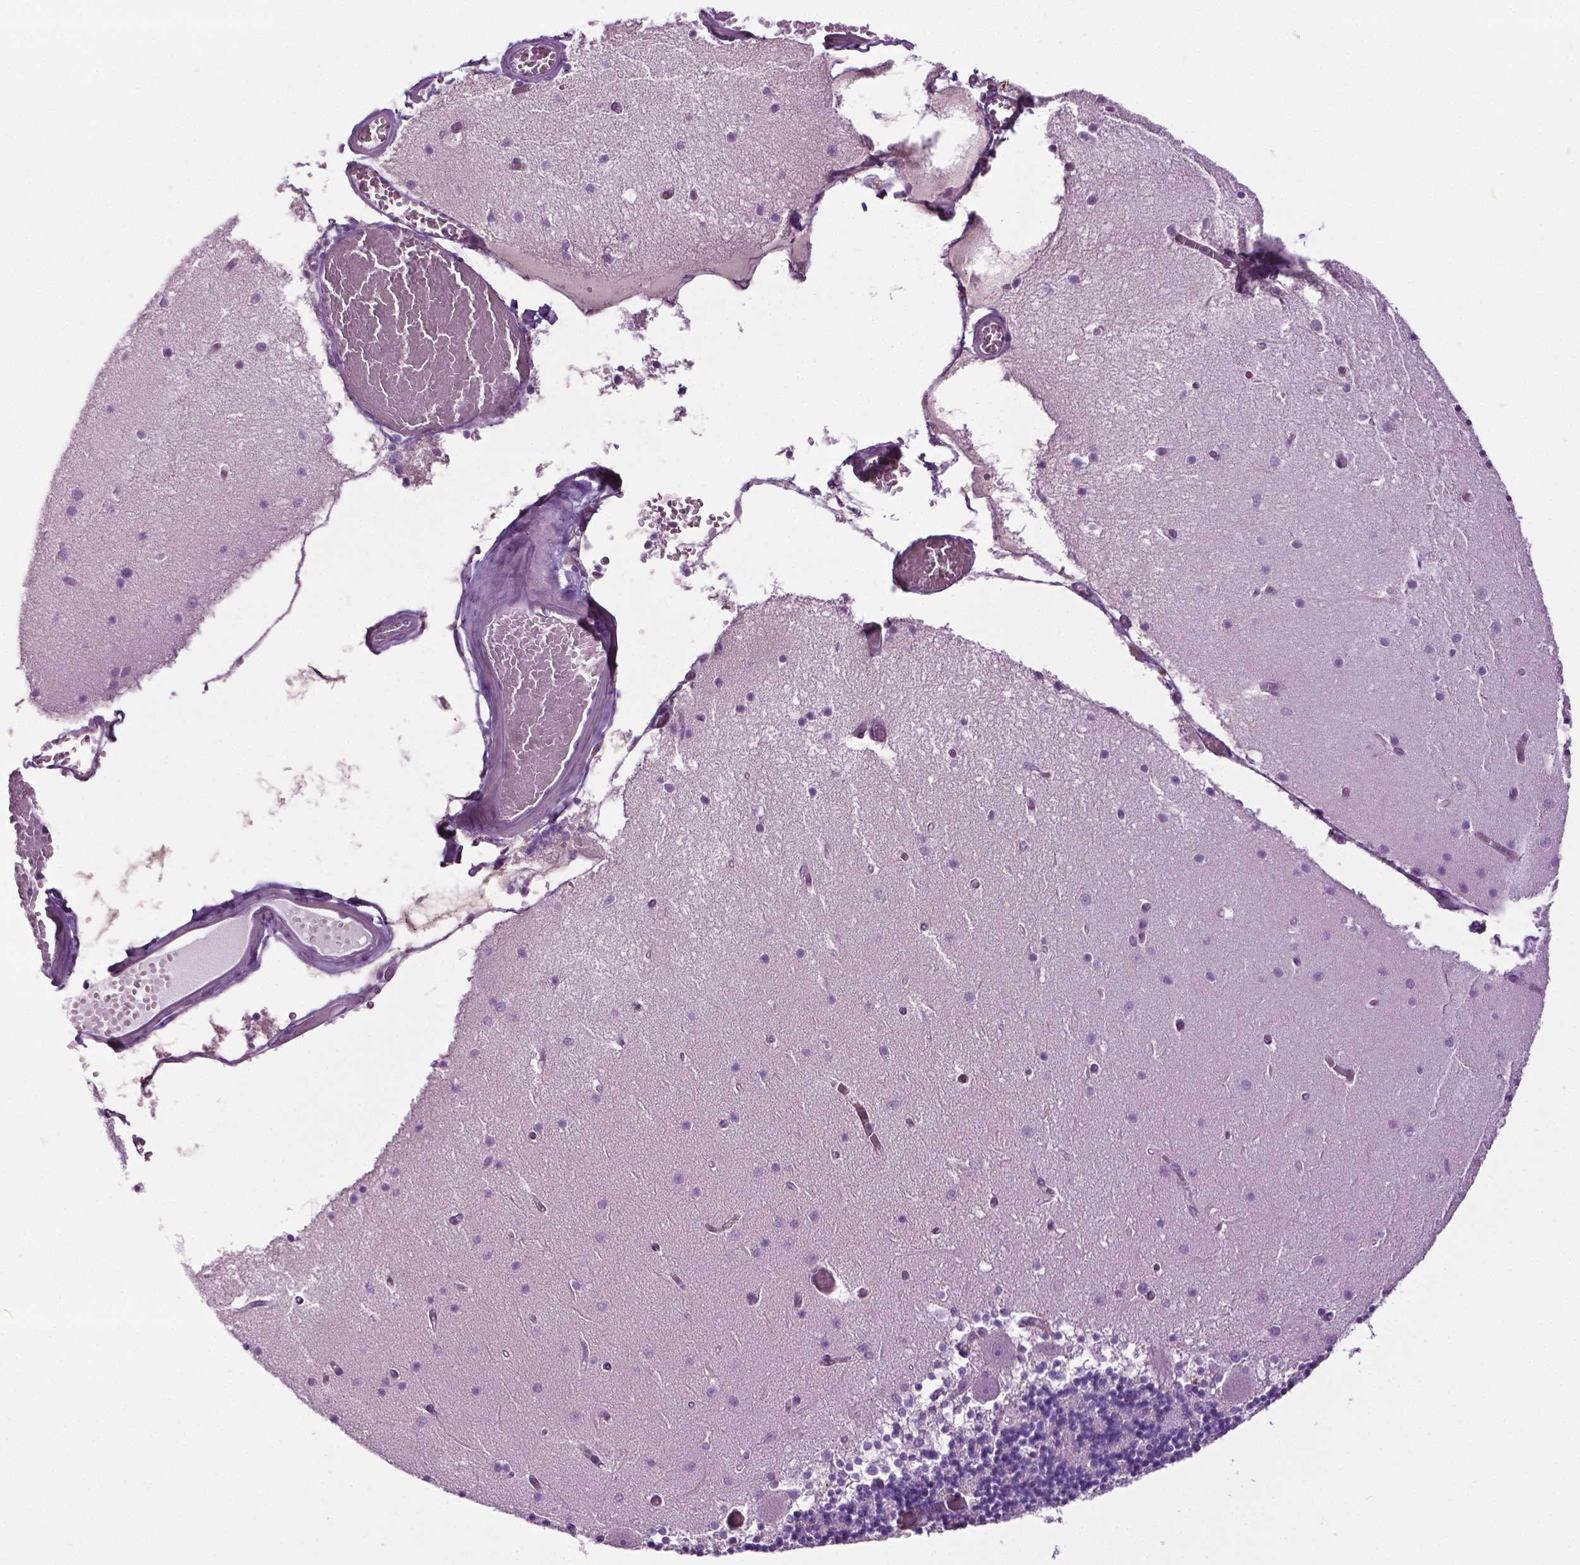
{"staining": {"intensity": "negative", "quantity": "none", "location": "none"}, "tissue": "cerebellum", "cell_type": "Cells in granular layer", "image_type": "normal", "snomed": [{"axis": "morphology", "description": "Normal tissue, NOS"}, {"axis": "topography", "description": "Cerebellum"}], "caption": "Cells in granular layer show no significant protein positivity in unremarkable cerebellum.", "gene": "SPECC1L", "patient": {"sex": "female", "age": 28}}